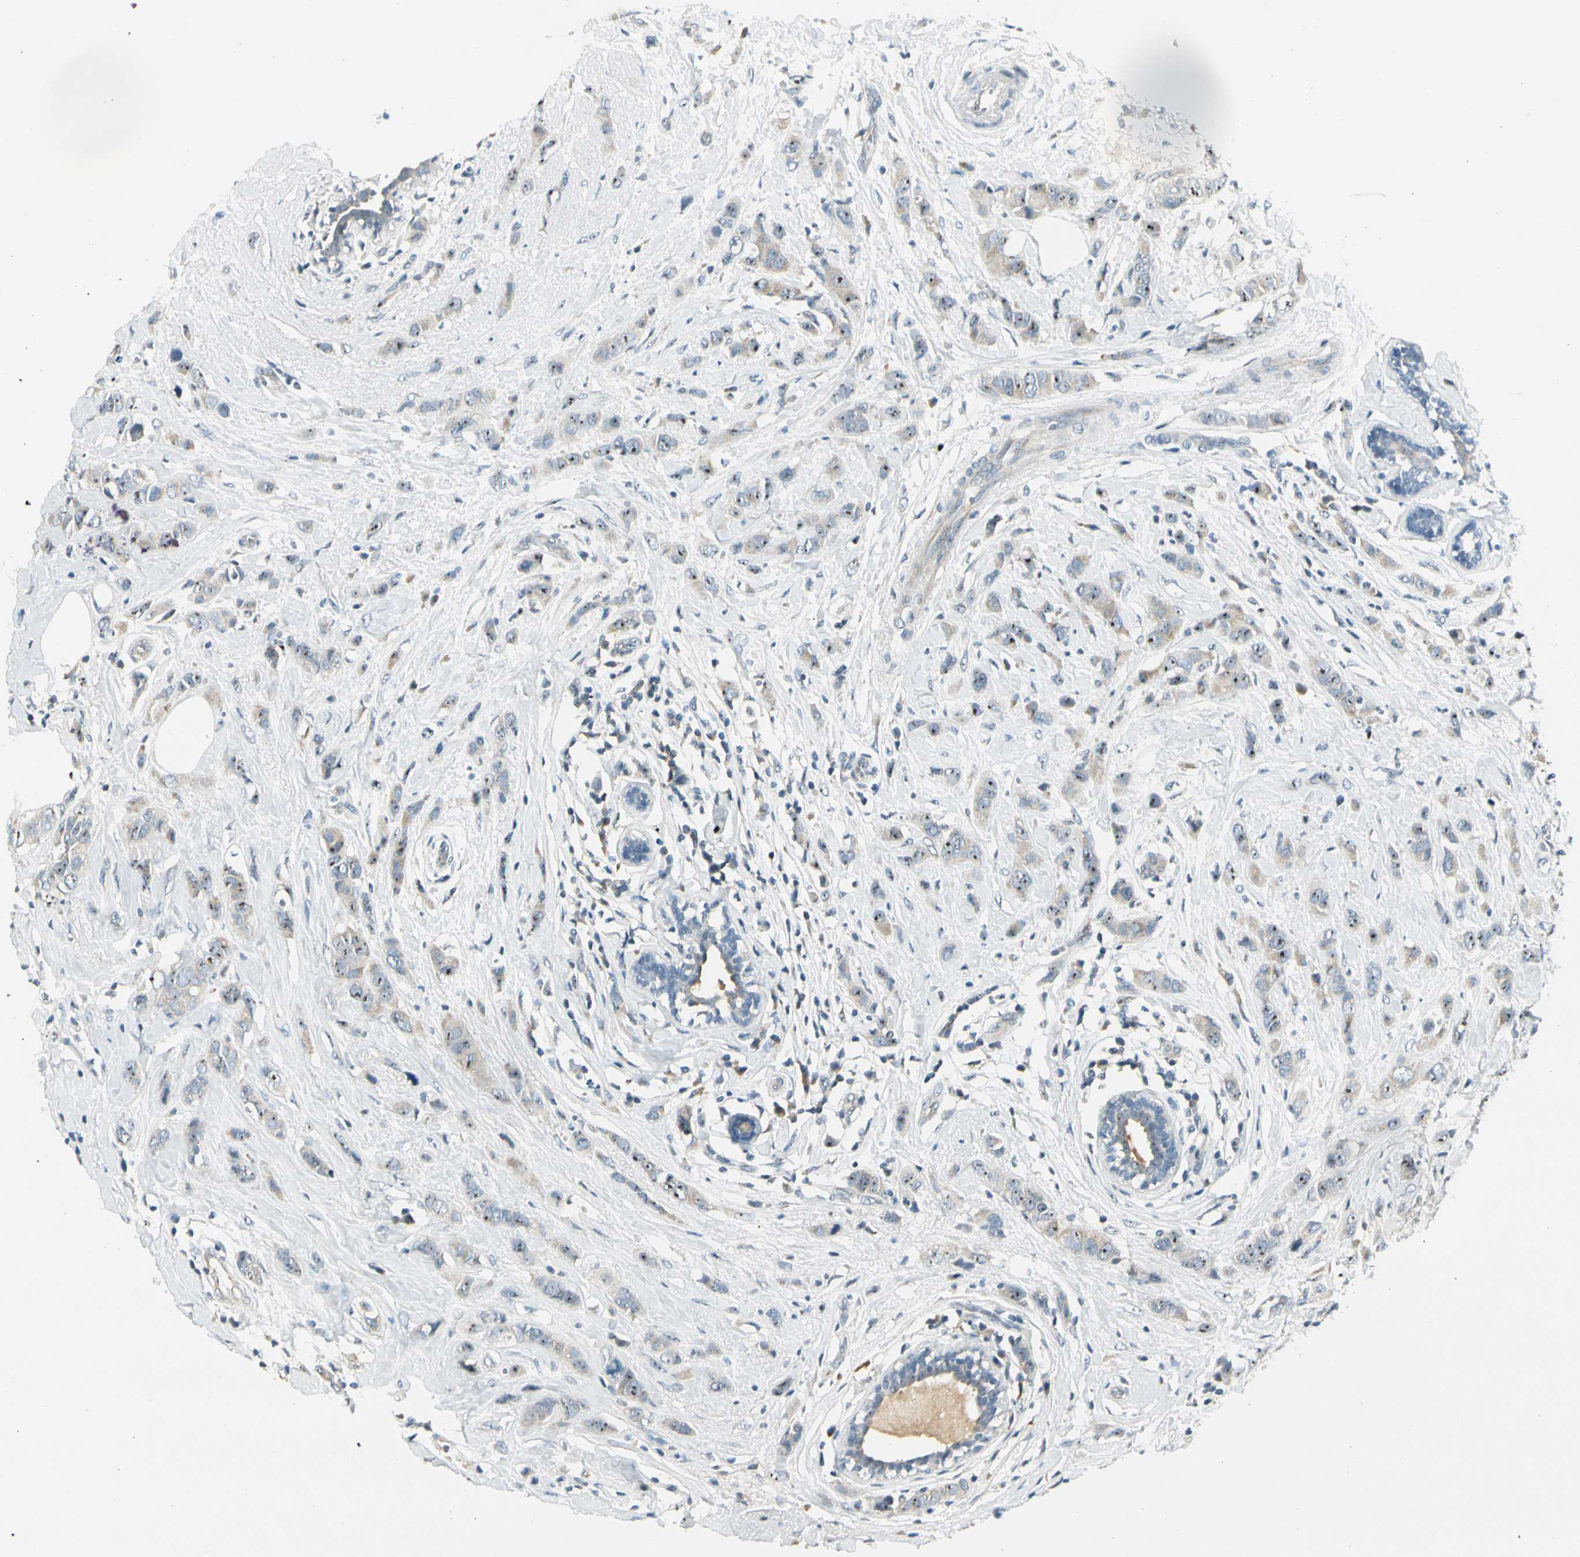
{"staining": {"intensity": "strong", "quantity": ">75%", "location": "cytoplasmic/membranous,nuclear"}, "tissue": "breast cancer", "cell_type": "Tumor cells", "image_type": "cancer", "snomed": [{"axis": "morphology", "description": "Normal tissue, NOS"}, {"axis": "morphology", "description": "Duct carcinoma"}, {"axis": "topography", "description": "Breast"}], "caption": "This is a micrograph of immunohistochemistry staining of breast intraductal carcinoma, which shows strong expression in the cytoplasmic/membranous and nuclear of tumor cells.", "gene": "ZSCAN1", "patient": {"sex": "female", "age": 50}}